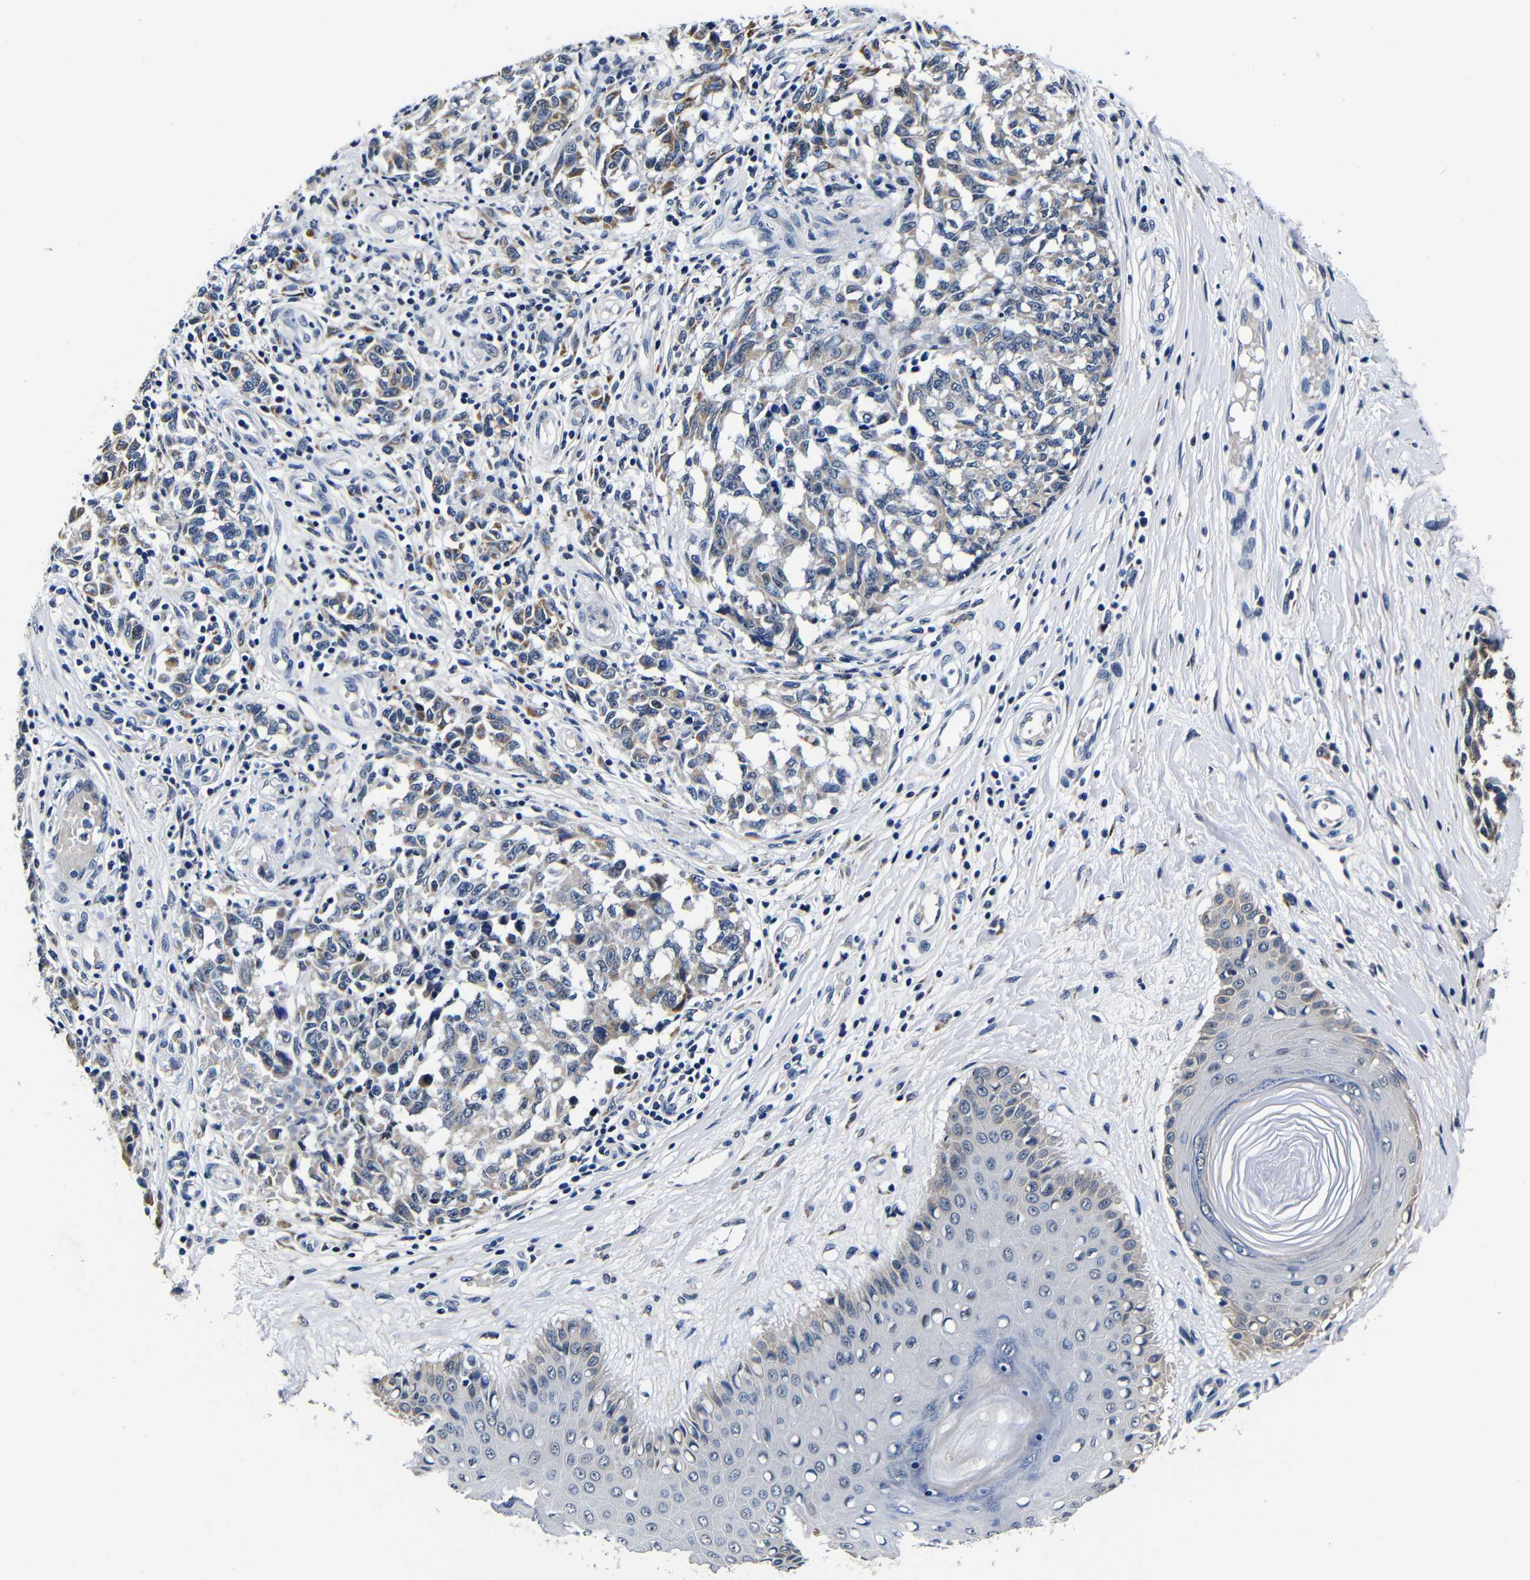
{"staining": {"intensity": "moderate", "quantity": "<25%", "location": "cytoplasmic/membranous"}, "tissue": "melanoma", "cell_type": "Tumor cells", "image_type": "cancer", "snomed": [{"axis": "morphology", "description": "Malignant melanoma, NOS"}, {"axis": "topography", "description": "Skin"}], "caption": "Malignant melanoma stained for a protein (brown) reveals moderate cytoplasmic/membranous positive positivity in about <25% of tumor cells.", "gene": "DEPP1", "patient": {"sex": "female", "age": 64}}